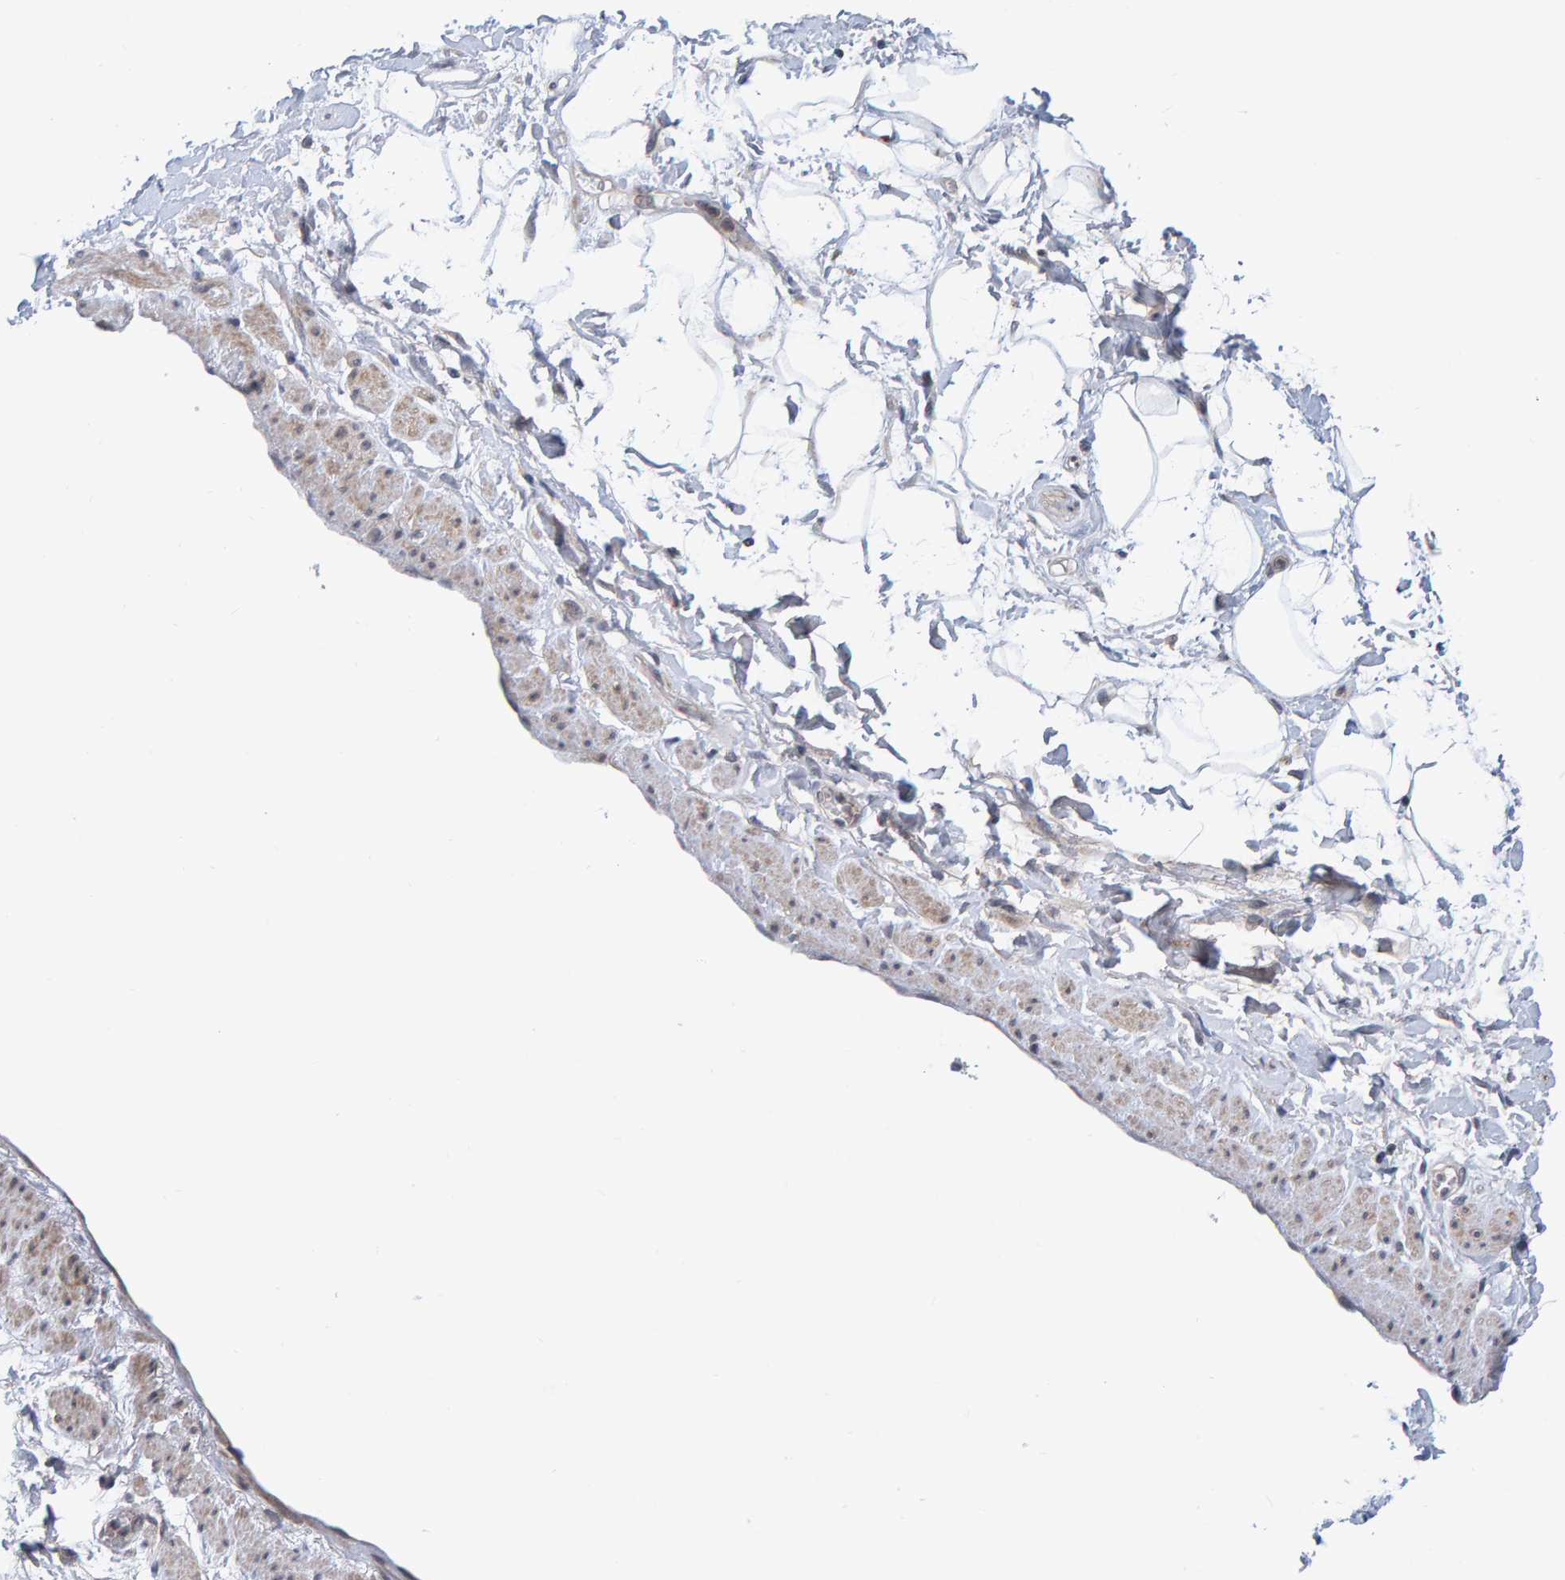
{"staining": {"intensity": "negative", "quantity": "none", "location": "none"}, "tissue": "adipose tissue", "cell_type": "Adipocytes", "image_type": "normal", "snomed": [{"axis": "morphology", "description": "Normal tissue, NOS"}, {"axis": "topography", "description": "Soft tissue"}], "caption": "A micrograph of human adipose tissue is negative for staining in adipocytes. (DAB immunohistochemistry visualized using brightfield microscopy, high magnification).", "gene": "CDH2", "patient": {"sex": "male", "age": 72}}